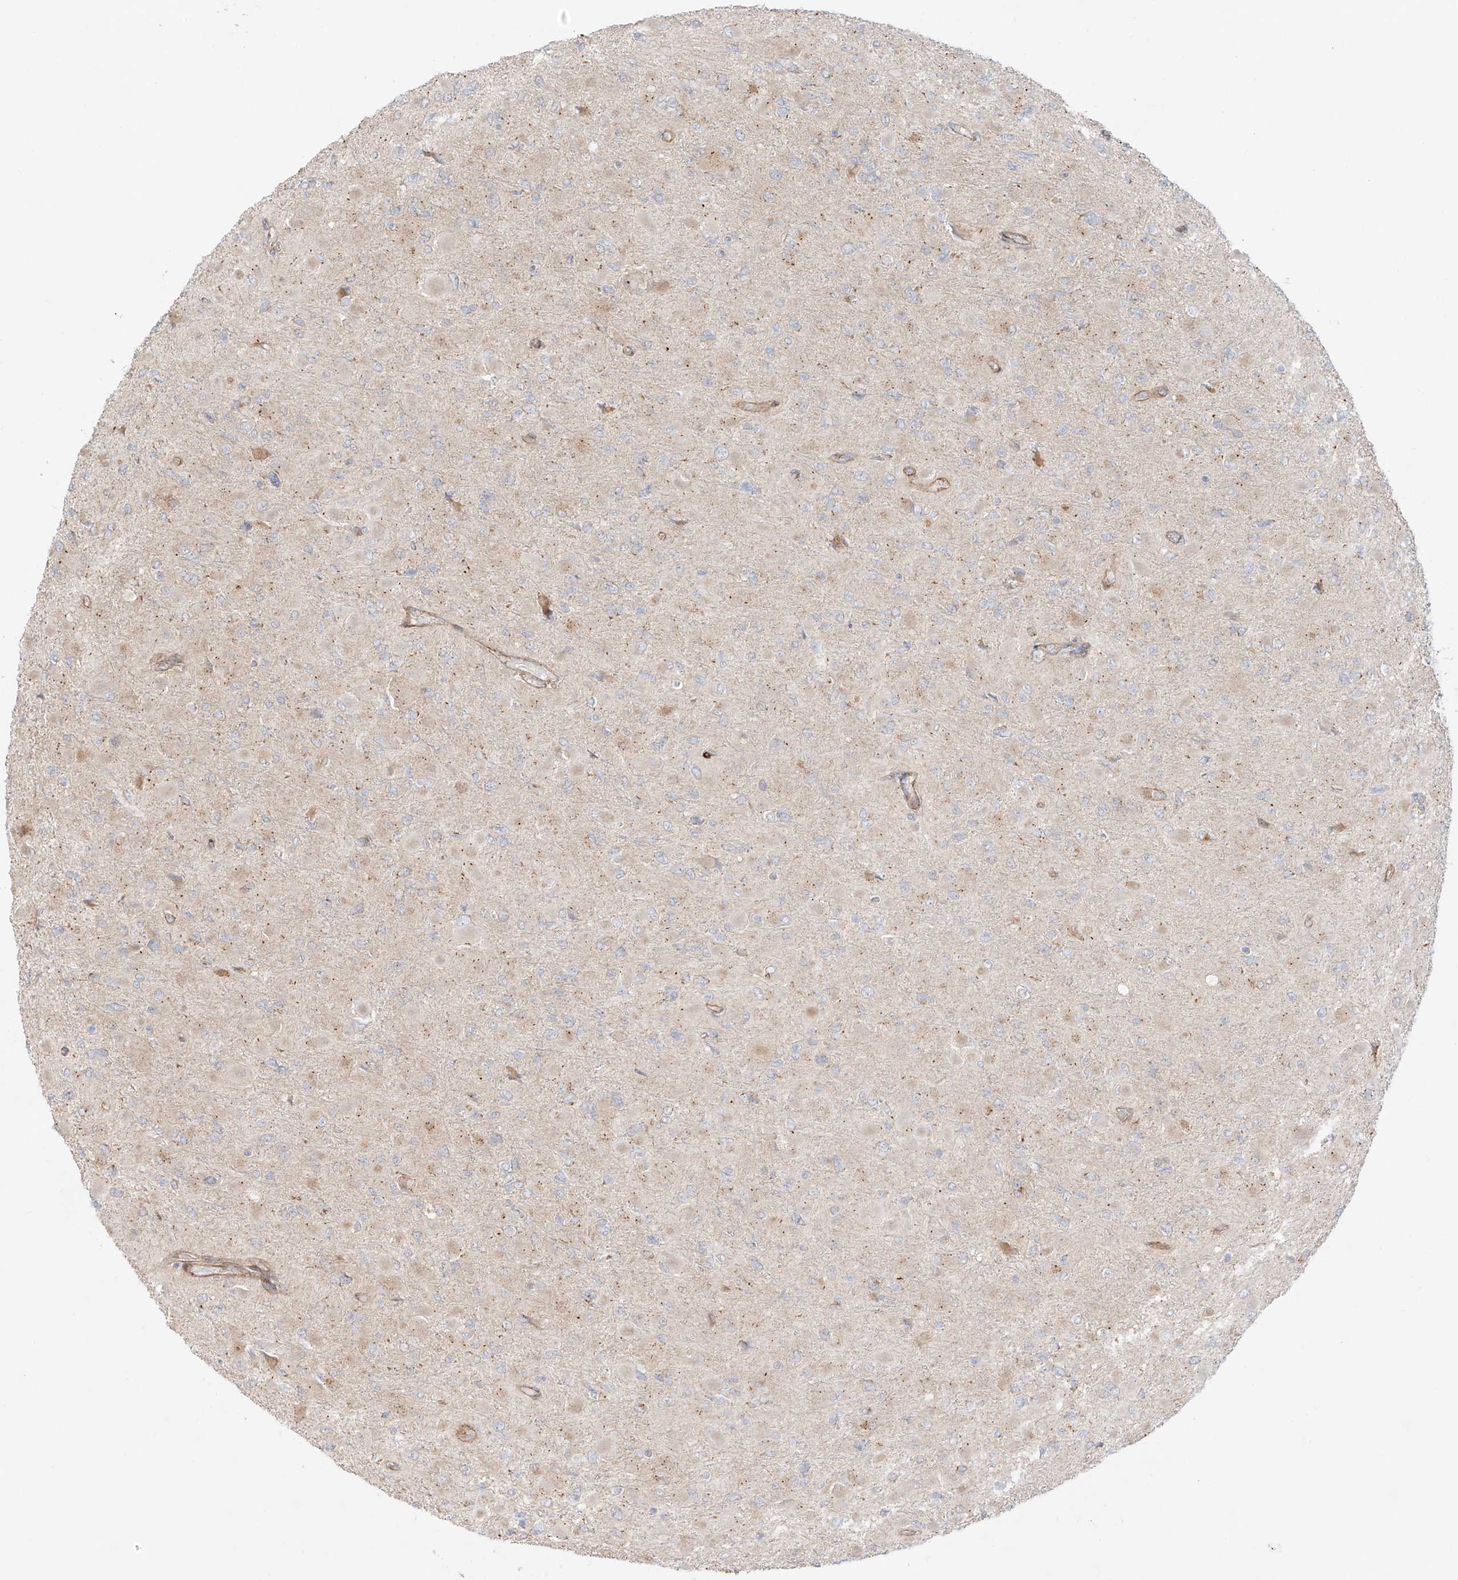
{"staining": {"intensity": "negative", "quantity": "none", "location": "none"}, "tissue": "glioma", "cell_type": "Tumor cells", "image_type": "cancer", "snomed": [{"axis": "morphology", "description": "Glioma, malignant, High grade"}, {"axis": "topography", "description": "Cerebral cortex"}], "caption": "Immunohistochemistry image of neoplastic tissue: human glioma stained with DAB displays no significant protein staining in tumor cells. (IHC, brightfield microscopy, high magnification).", "gene": "ZNF287", "patient": {"sex": "female", "age": 36}}